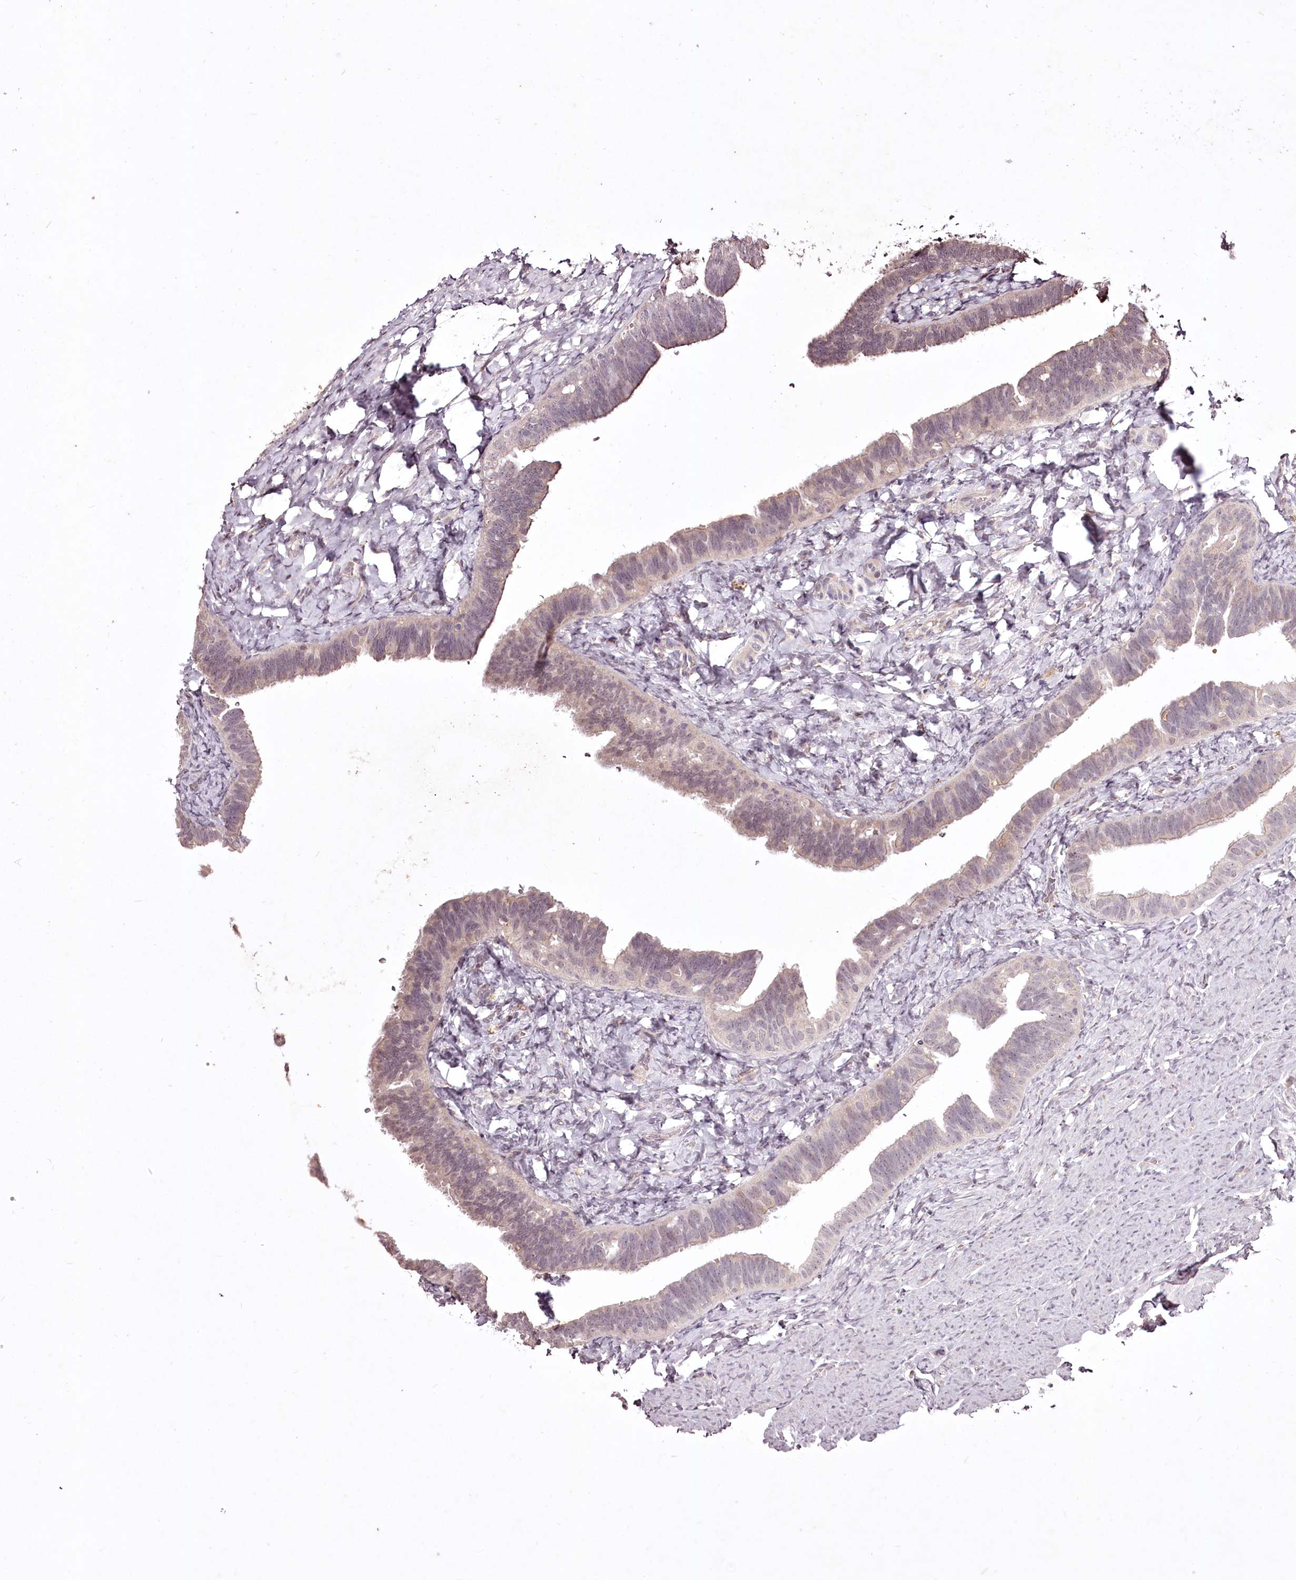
{"staining": {"intensity": "weak", "quantity": "<25%", "location": "nuclear"}, "tissue": "fallopian tube", "cell_type": "Glandular cells", "image_type": "normal", "snomed": [{"axis": "morphology", "description": "Normal tissue, NOS"}, {"axis": "topography", "description": "Fallopian tube"}], "caption": "Immunohistochemistry image of unremarkable fallopian tube stained for a protein (brown), which demonstrates no positivity in glandular cells.", "gene": "ADRA1D", "patient": {"sex": "female", "age": 39}}